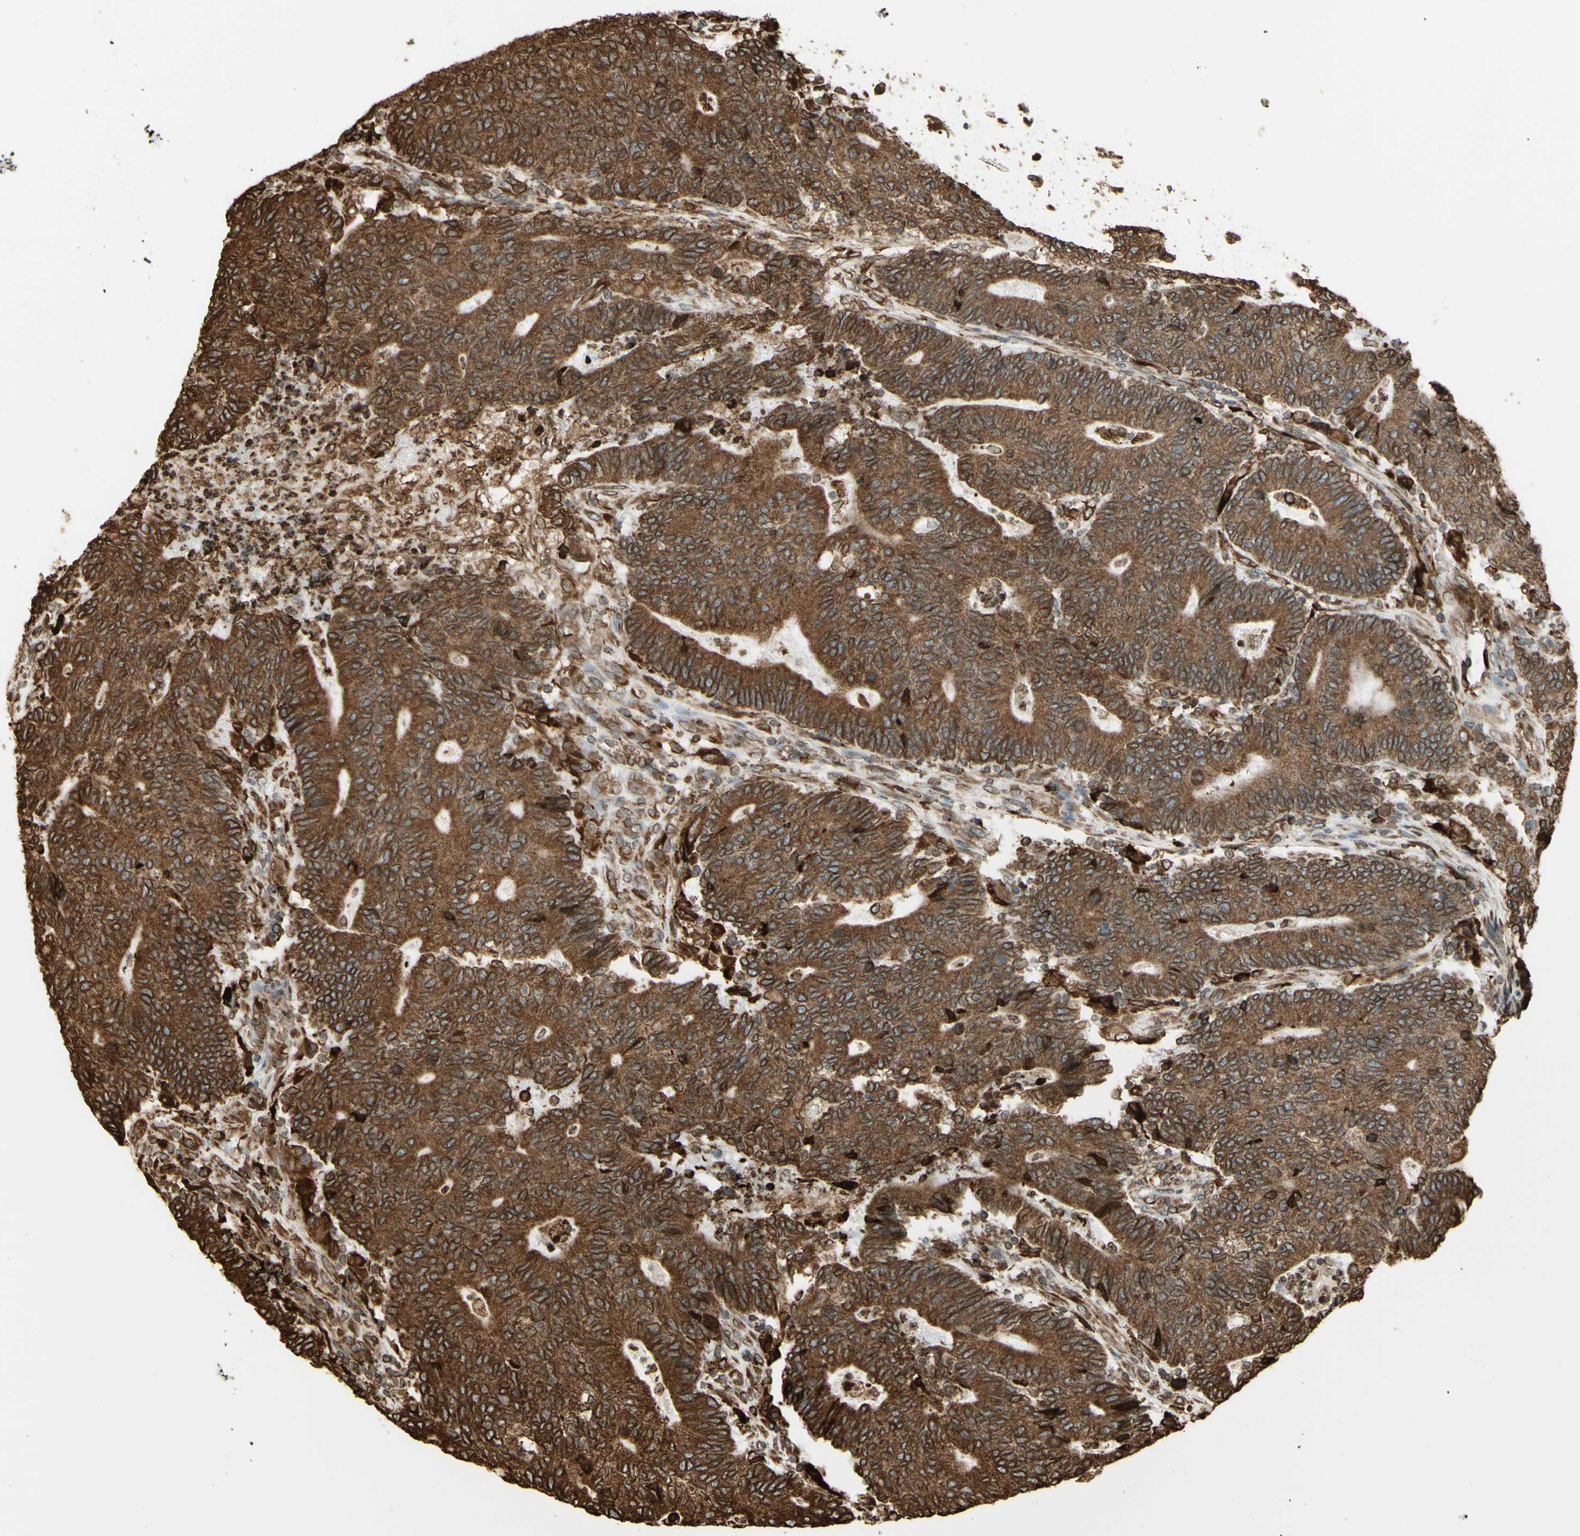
{"staining": {"intensity": "moderate", "quantity": ">75%", "location": "cytoplasmic/membranous"}, "tissue": "colorectal cancer", "cell_type": "Tumor cells", "image_type": "cancer", "snomed": [{"axis": "morphology", "description": "Normal tissue, NOS"}, {"axis": "morphology", "description": "Adenocarcinoma, NOS"}, {"axis": "topography", "description": "Colon"}], "caption": "An immunohistochemistry photomicrograph of tumor tissue is shown. Protein staining in brown highlights moderate cytoplasmic/membranous positivity in colorectal adenocarcinoma within tumor cells.", "gene": "CANX", "patient": {"sex": "female", "age": 75}}